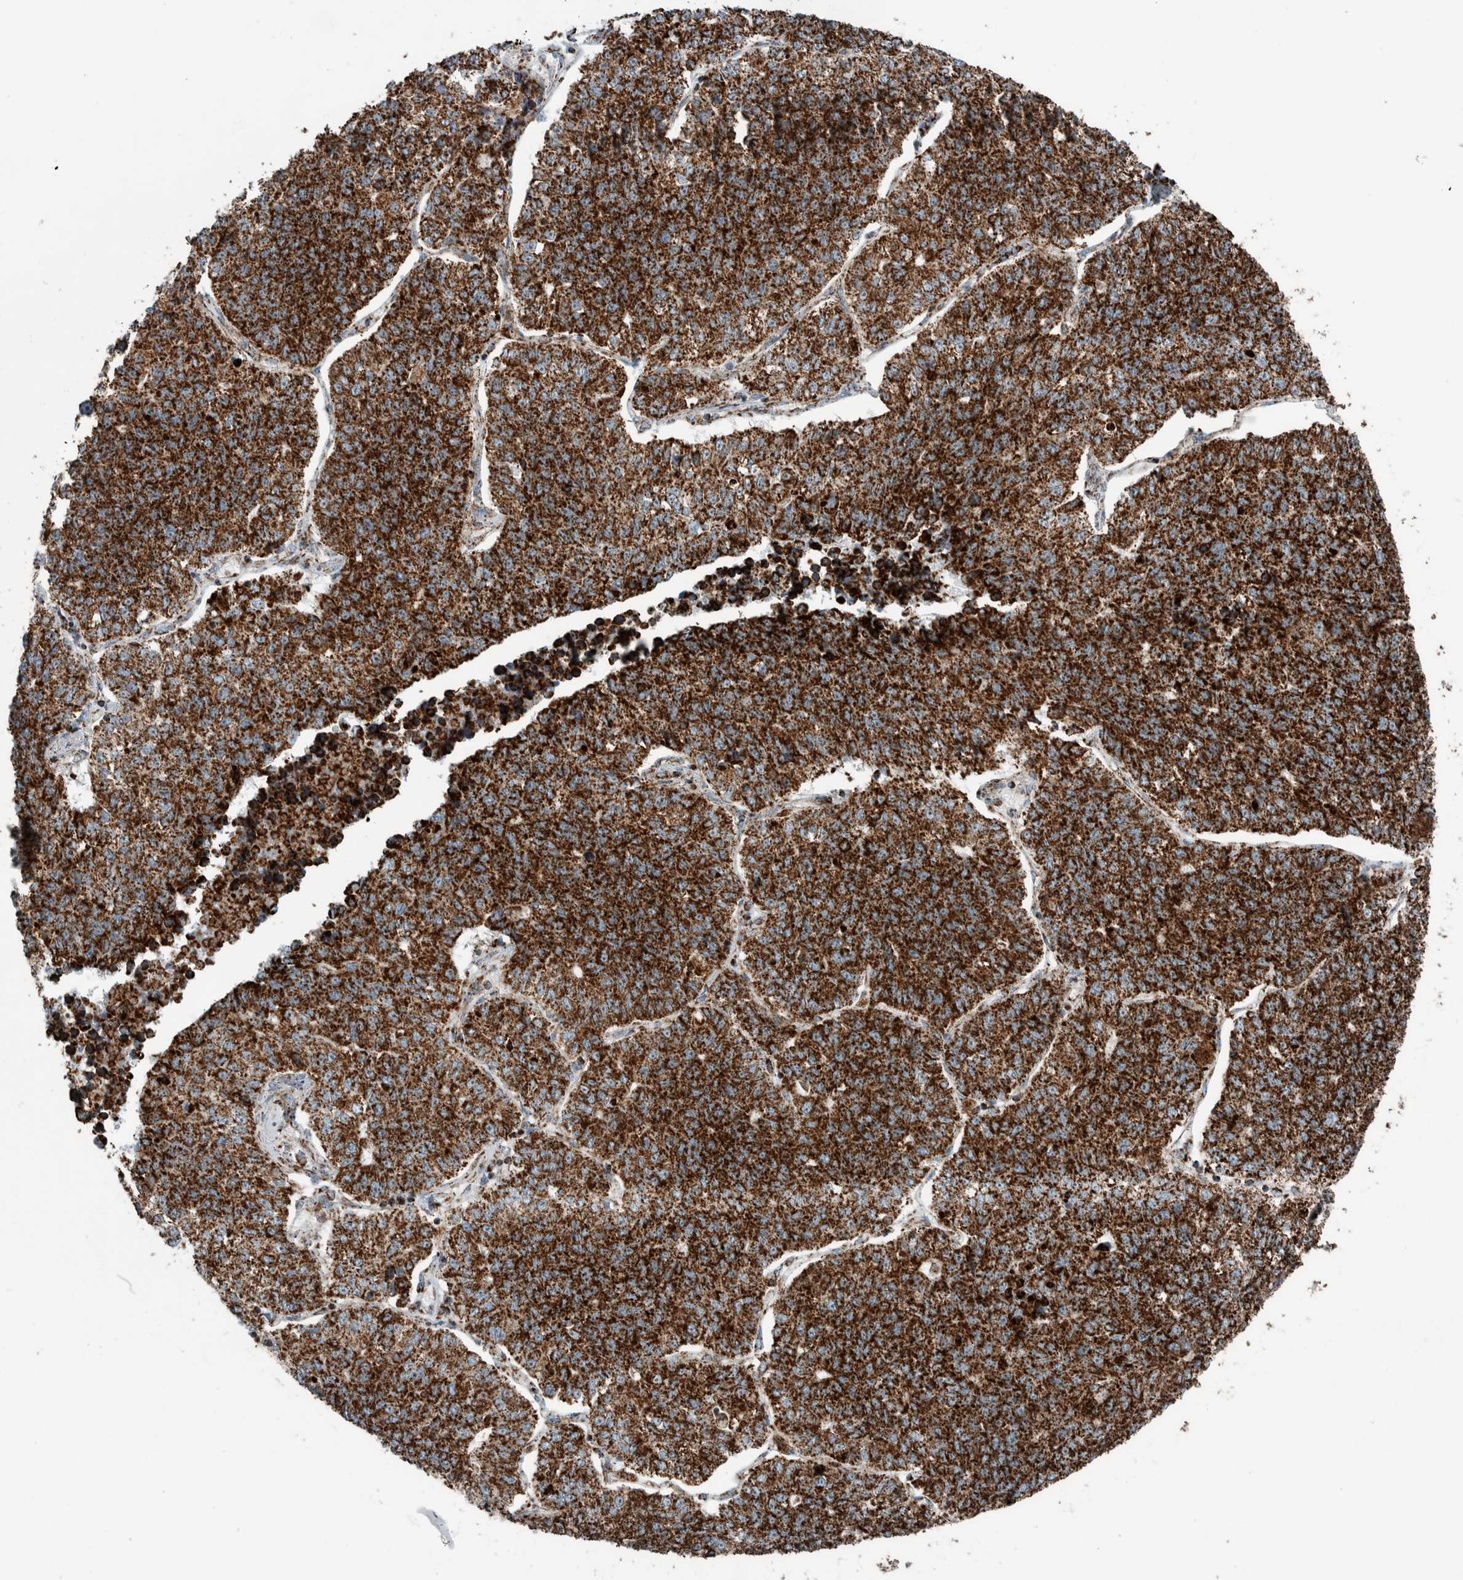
{"staining": {"intensity": "strong", "quantity": ">75%", "location": "cytoplasmic/membranous"}, "tissue": "lung cancer", "cell_type": "Tumor cells", "image_type": "cancer", "snomed": [{"axis": "morphology", "description": "Adenocarcinoma, NOS"}, {"axis": "topography", "description": "Lung"}], "caption": "Protein positivity by immunohistochemistry demonstrates strong cytoplasmic/membranous expression in approximately >75% of tumor cells in lung cancer (adenocarcinoma). The protein is stained brown, and the nuclei are stained in blue (DAB IHC with brightfield microscopy, high magnification).", "gene": "CNTROB", "patient": {"sex": "male", "age": 49}}